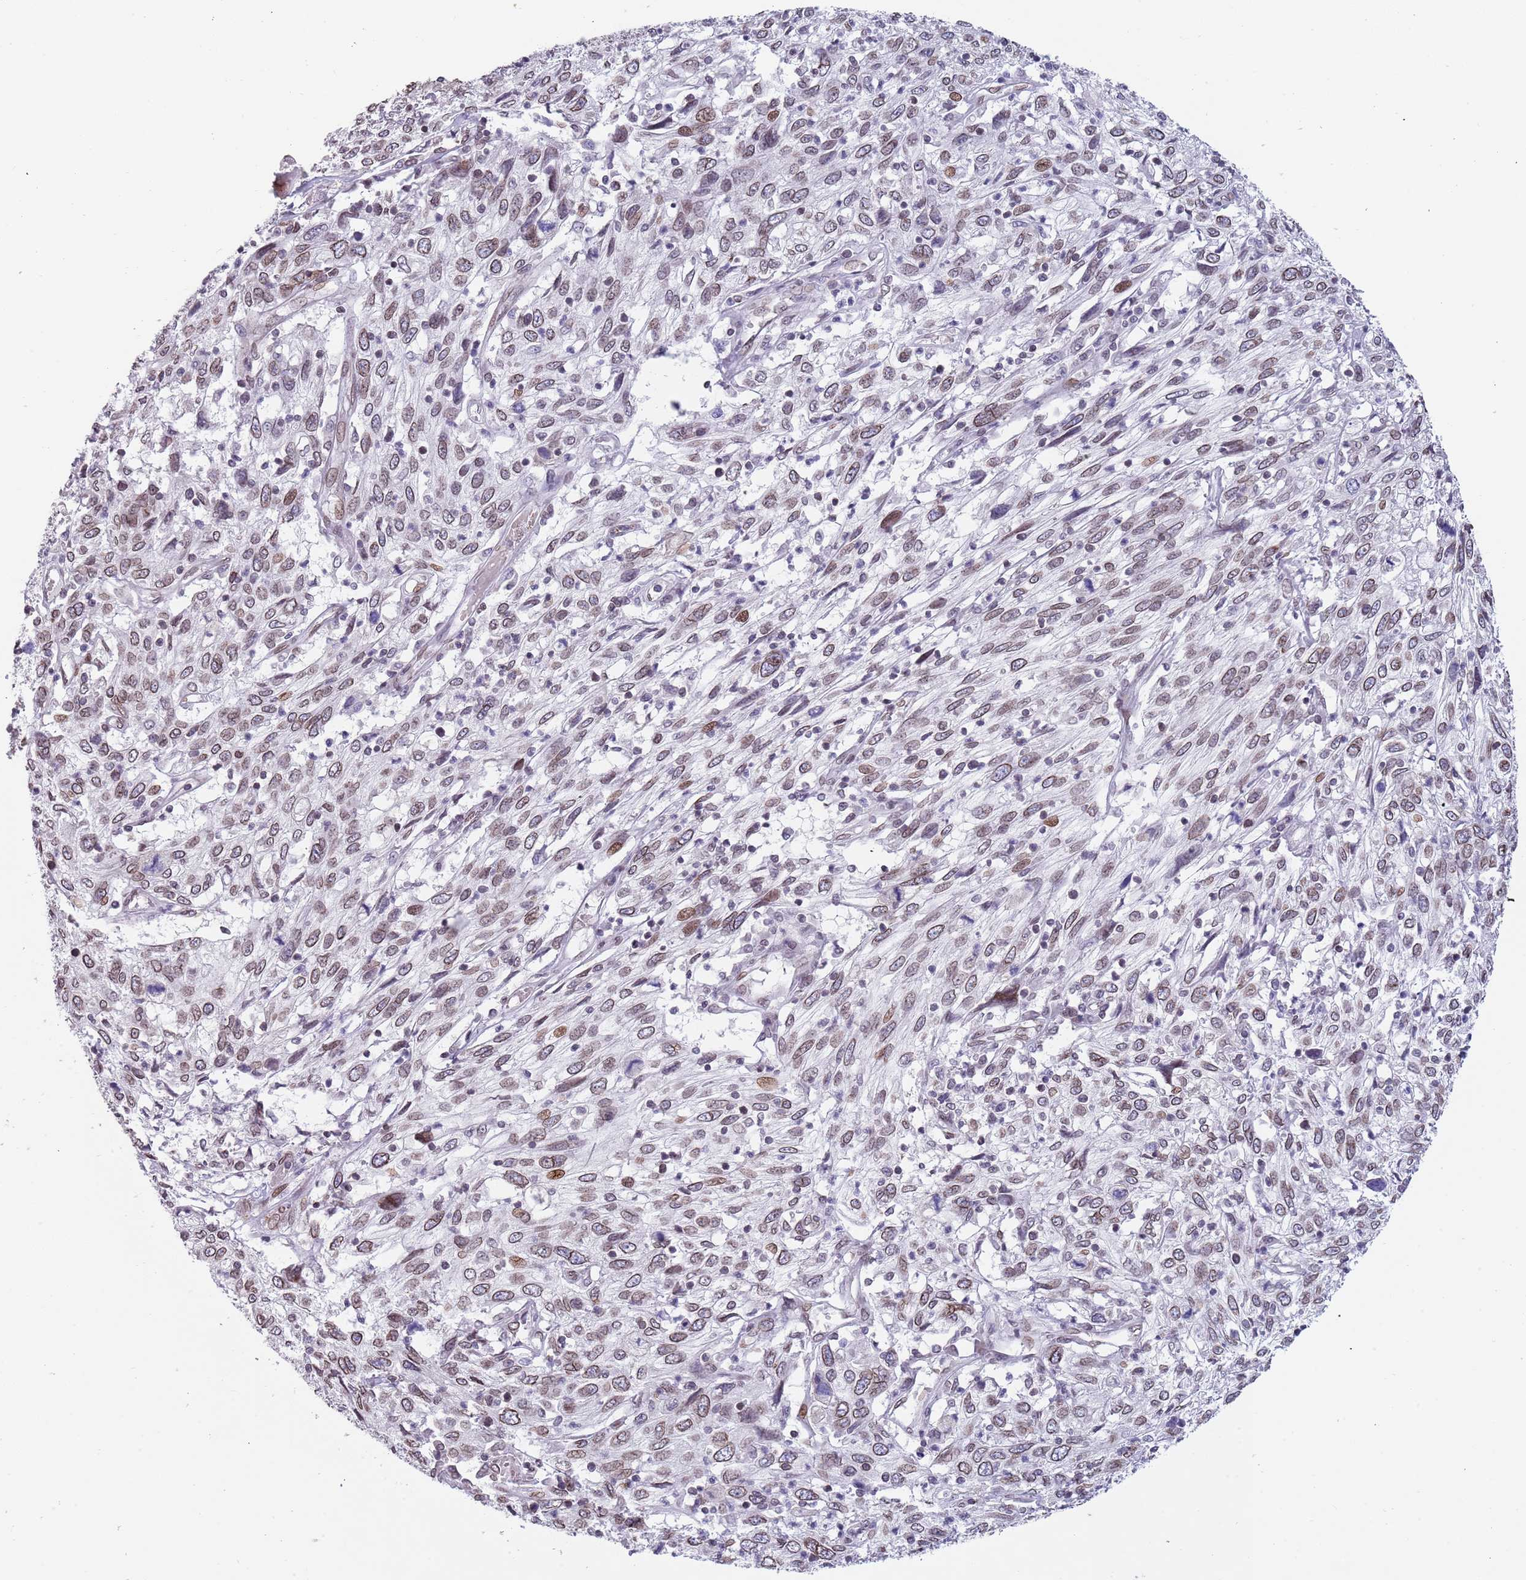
{"staining": {"intensity": "moderate", "quantity": ">75%", "location": "cytoplasmic/membranous,nuclear"}, "tissue": "cervical cancer", "cell_type": "Tumor cells", "image_type": "cancer", "snomed": [{"axis": "morphology", "description": "Squamous cell carcinoma, NOS"}, {"axis": "topography", "description": "Cervix"}], "caption": "IHC staining of cervical cancer, which reveals medium levels of moderate cytoplasmic/membranous and nuclear staining in about >75% of tumor cells indicating moderate cytoplasmic/membranous and nuclear protein staining. The staining was performed using DAB (brown) for protein detection and nuclei were counterstained in hematoxylin (blue).", "gene": "KLHDC2", "patient": {"sex": "female", "age": 46}}